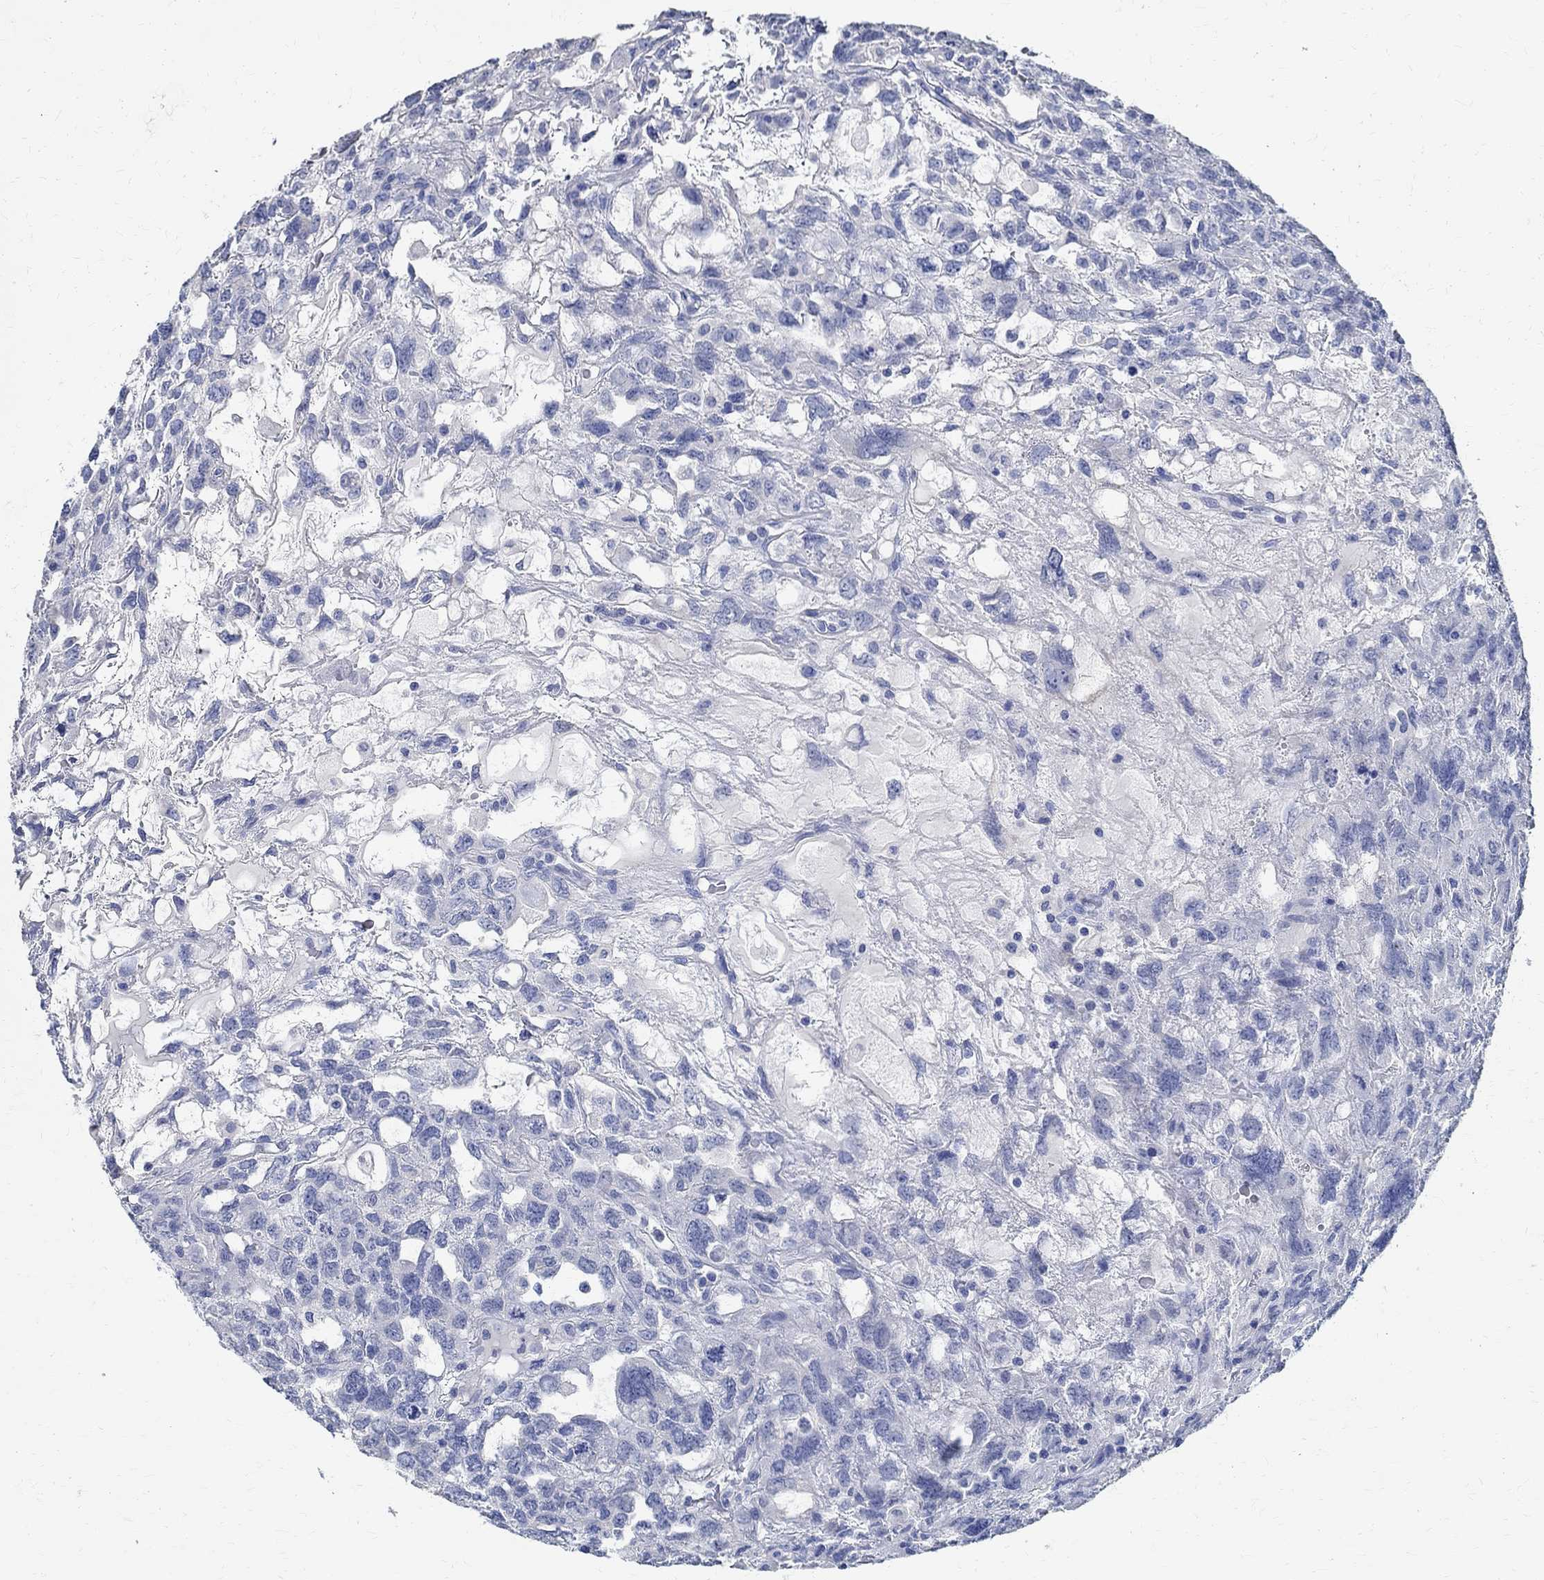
{"staining": {"intensity": "negative", "quantity": "none", "location": "none"}, "tissue": "testis cancer", "cell_type": "Tumor cells", "image_type": "cancer", "snomed": [{"axis": "morphology", "description": "Seminoma, NOS"}, {"axis": "topography", "description": "Testis"}], "caption": "This image is of testis seminoma stained with immunohistochemistry (IHC) to label a protein in brown with the nuclei are counter-stained blue. There is no expression in tumor cells. The staining is performed using DAB (3,3'-diaminobenzidine) brown chromogen with nuclei counter-stained in using hematoxylin.", "gene": "PRX", "patient": {"sex": "male", "age": 52}}